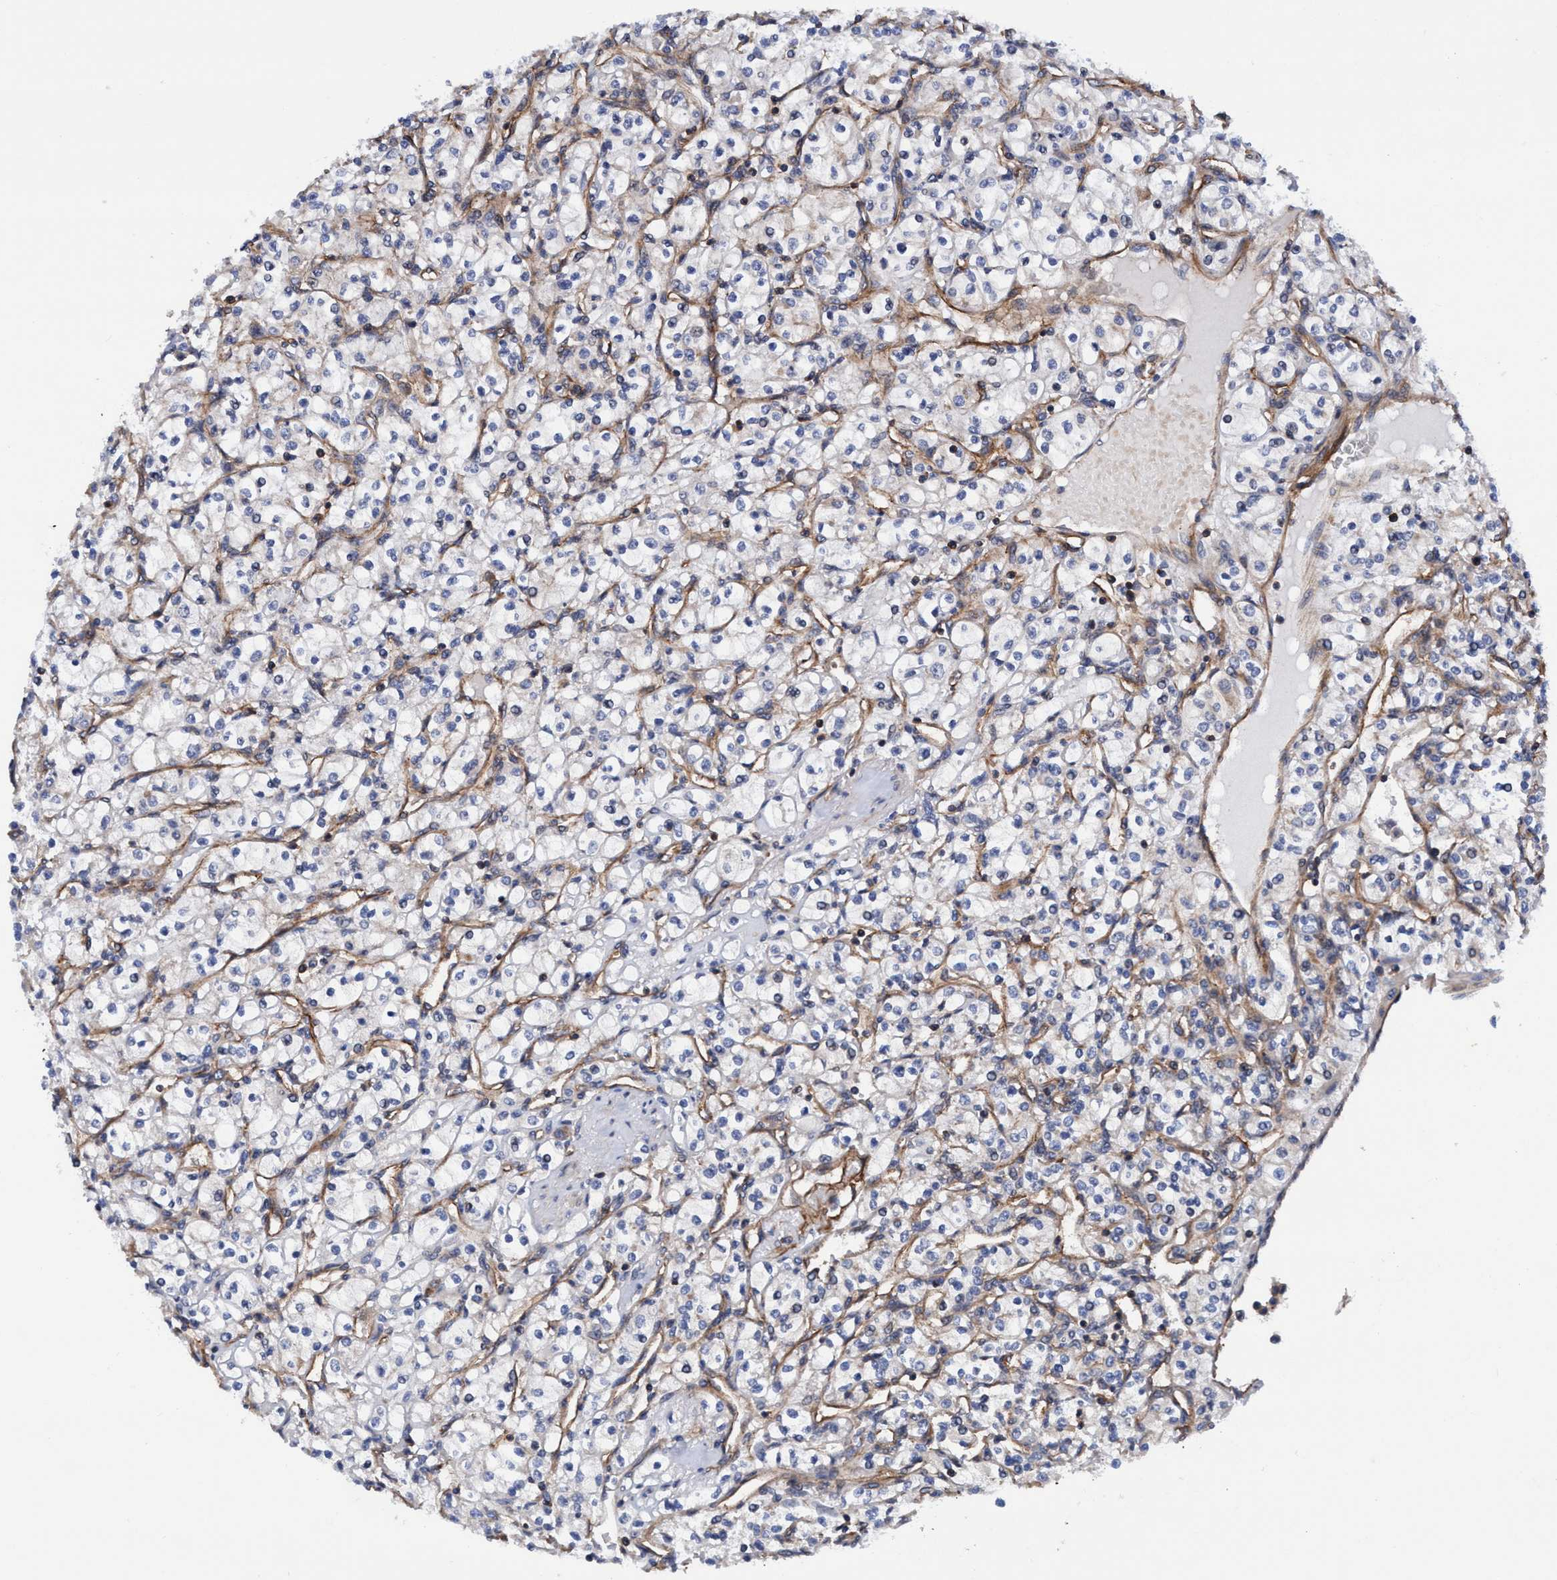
{"staining": {"intensity": "negative", "quantity": "none", "location": "none"}, "tissue": "renal cancer", "cell_type": "Tumor cells", "image_type": "cancer", "snomed": [{"axis": "morphology", "description": "Adenocarcinoma, NOS"}, {"axis": "topography", "description": "Kidney"}], "caption": "This is an immunohistochemistry (IHC) histopathology image of human renal cancer. There is no staining in tumor cells.", "gene": "MCM3AP", "patient": {"sex": "male", "age": 77}}